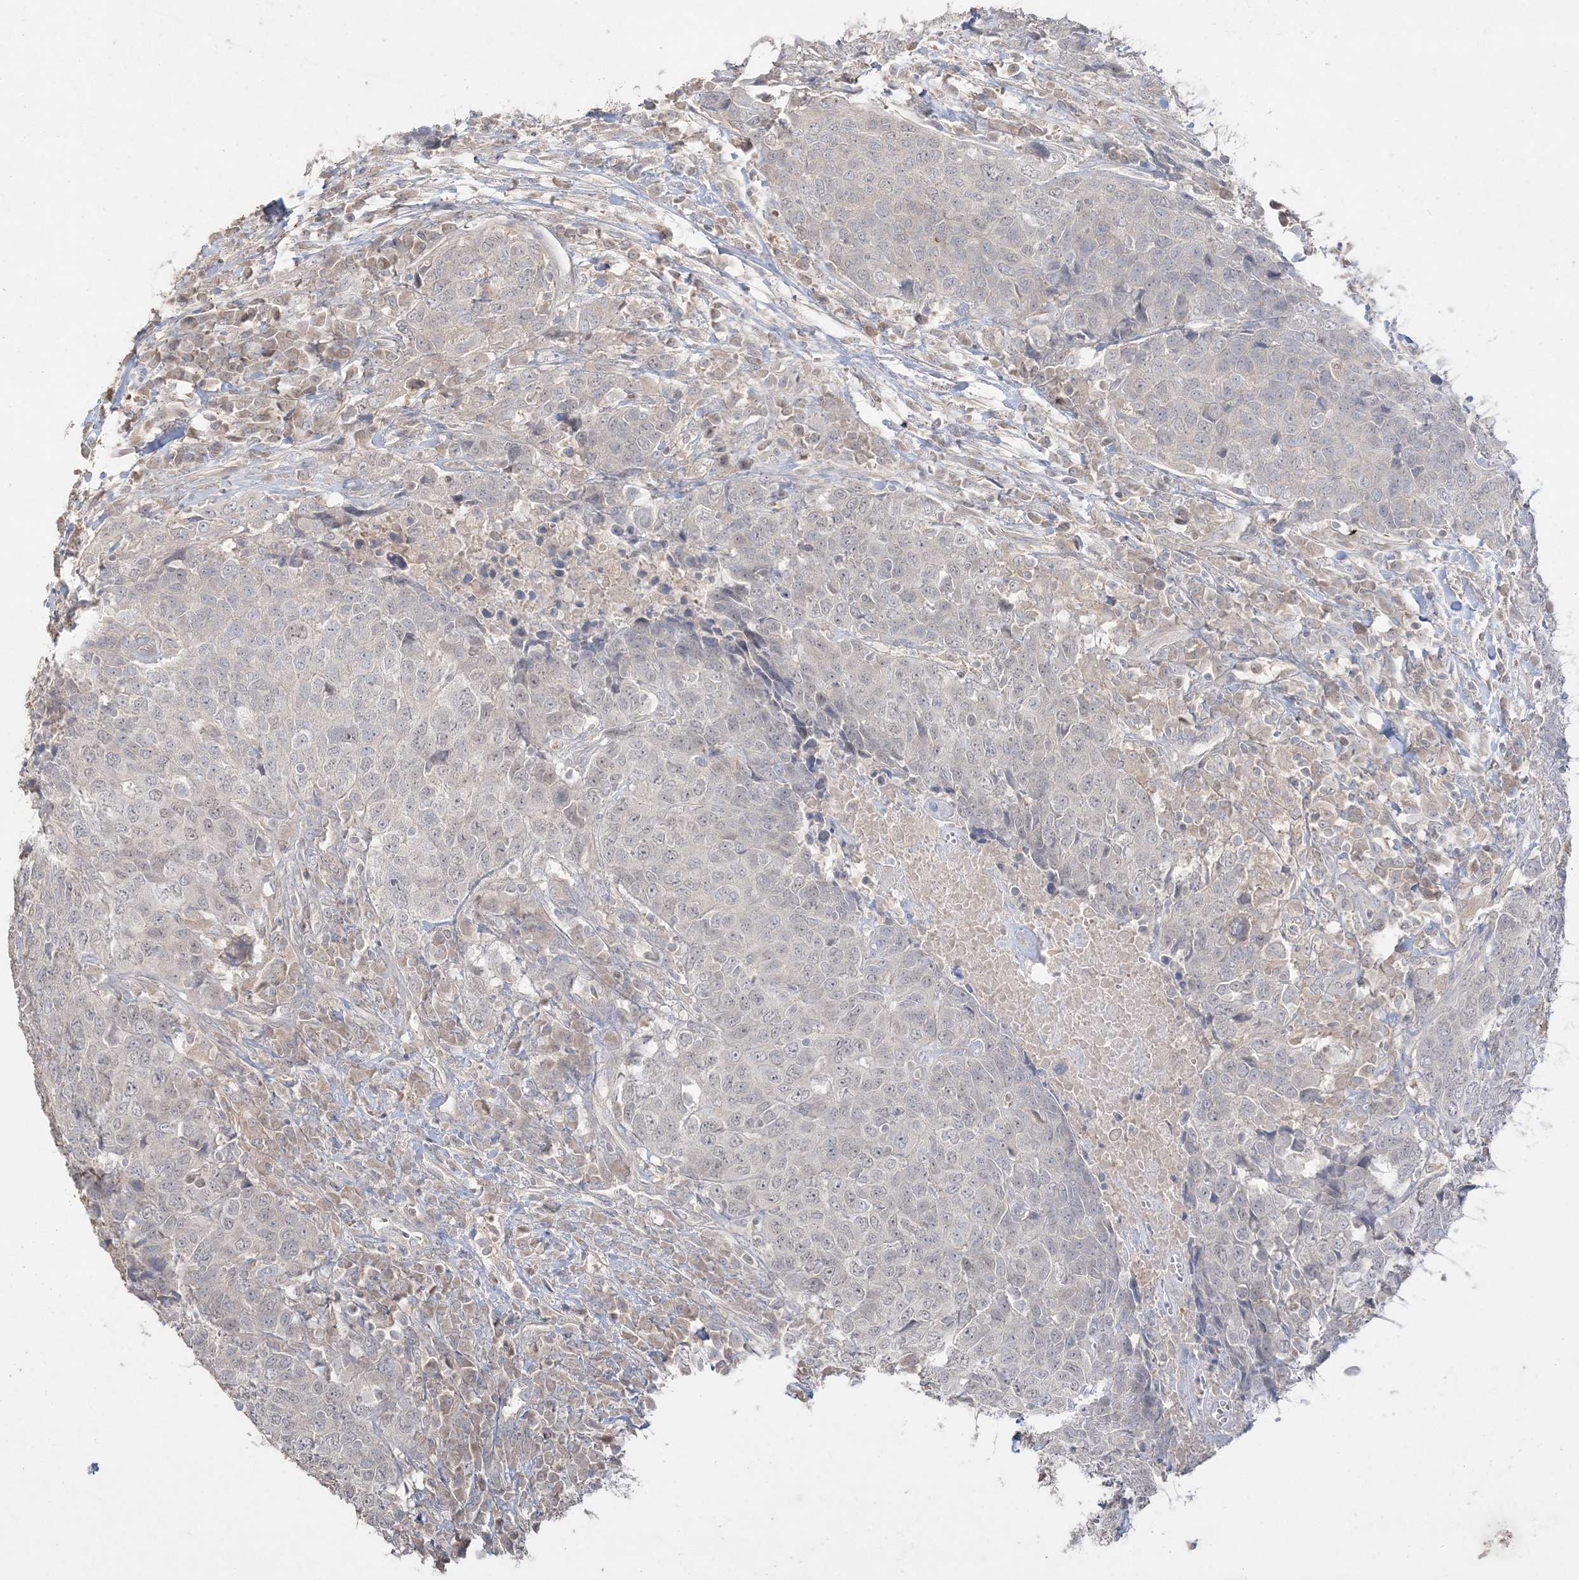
{"staining": {"intensity": "negative", "quantity": "none", "location": "none"}, "tissue": "head and neck cancer", "cell_type": "Tumor cells", "image_type": "cancer", "snomed": [{"axis": "morphology", "description": "Squamous cell carcinoma, NOS"}, {"axis": "topography", "description": "Head-Neck"}], "caption": "DAB immunohistochemical staining of human squamous cell carcinoma (head and neck) displays no significant positivity in tumor cells.", "gene": "SH3BP4", "patient": {"sex": "male", "age": 66}}